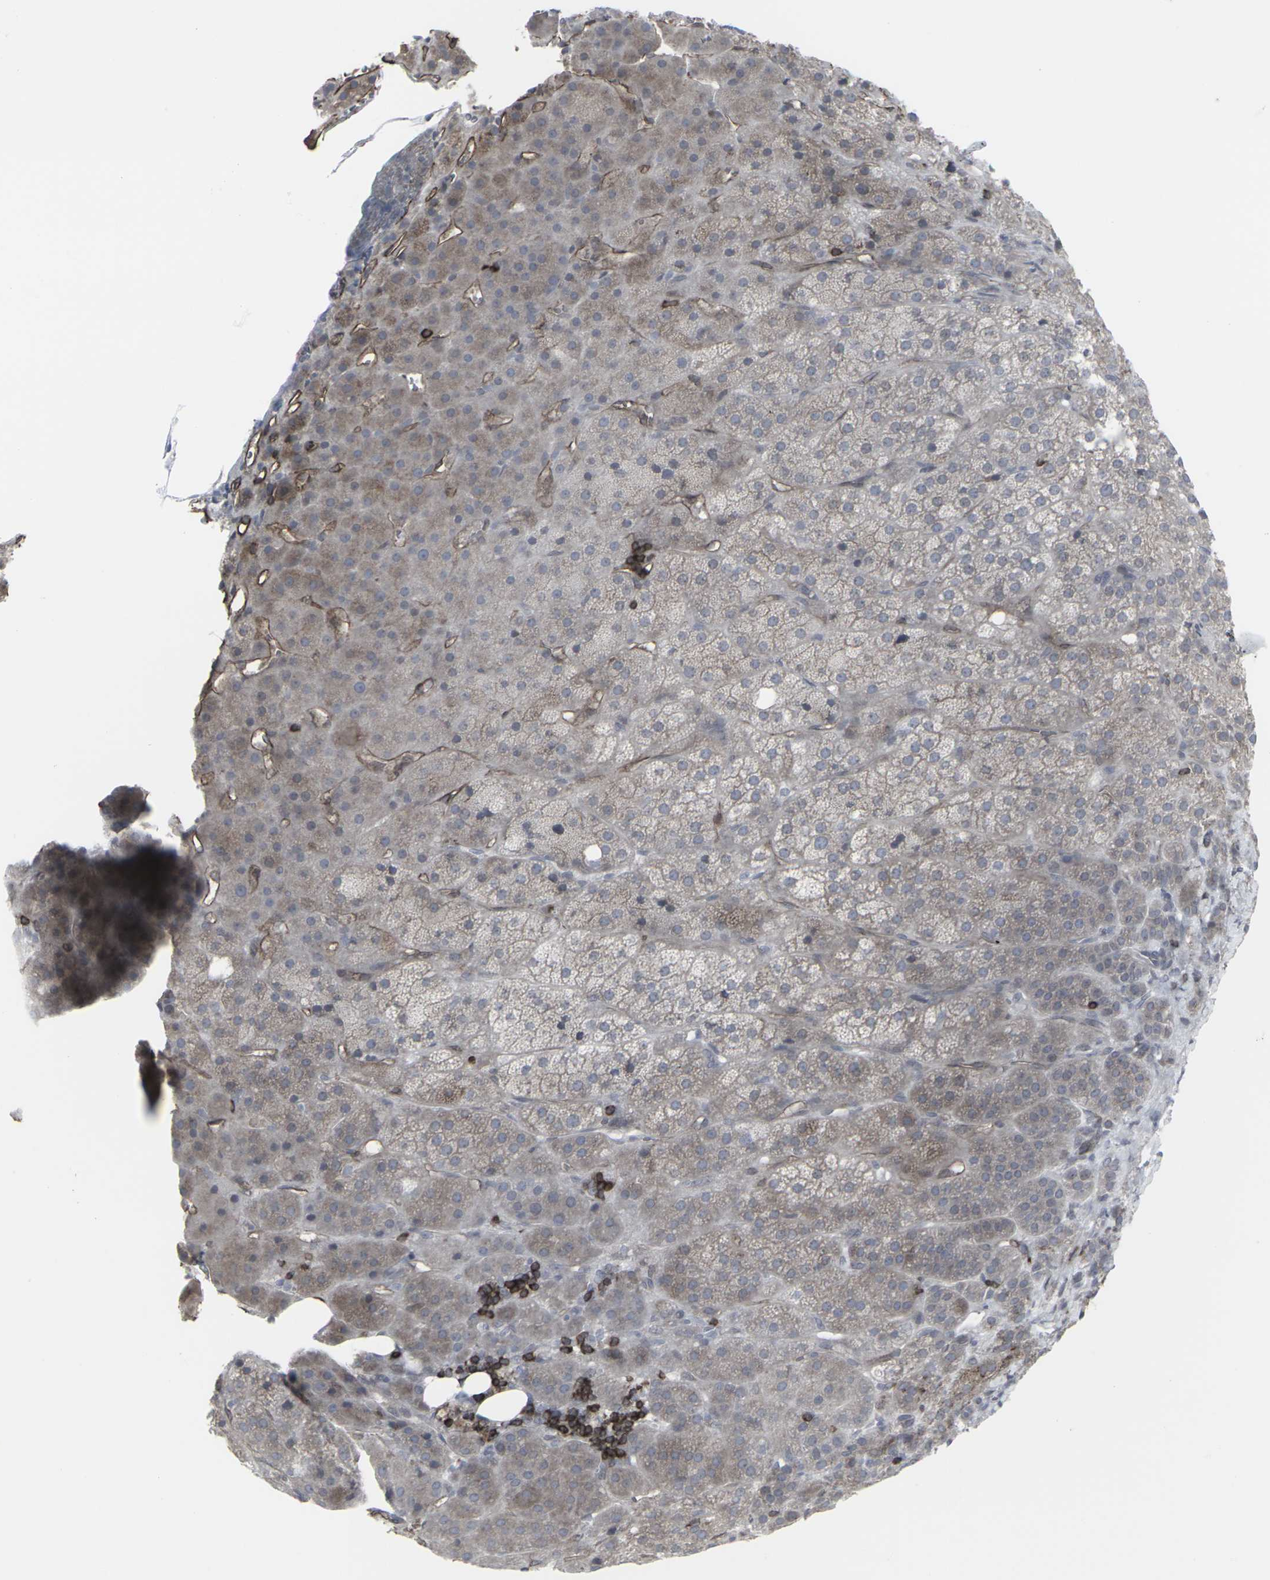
{"staining": {"intensity": "weak", "quantity": ">75%", "location": "cytoplasmic/membranous"}, "tissue": "adrenal gland", "cell_type": "Glandular cells", "image_type": "normal", "snomed": [{"axis": "morphology", "description": "Normal tissue, NOS"}, {"axis": "topography", "description": "Adrenal gland"}], "caption": "Immunohistochemistry histopathology image of normal human adrenal gland stained for a protein (brown), which exhibits low levels of weak cytoplasmic/membranous expression in about >75% of glandular cells.", "gene": "APOBEC2", "patient": {"sex": "female", "age": 57}}